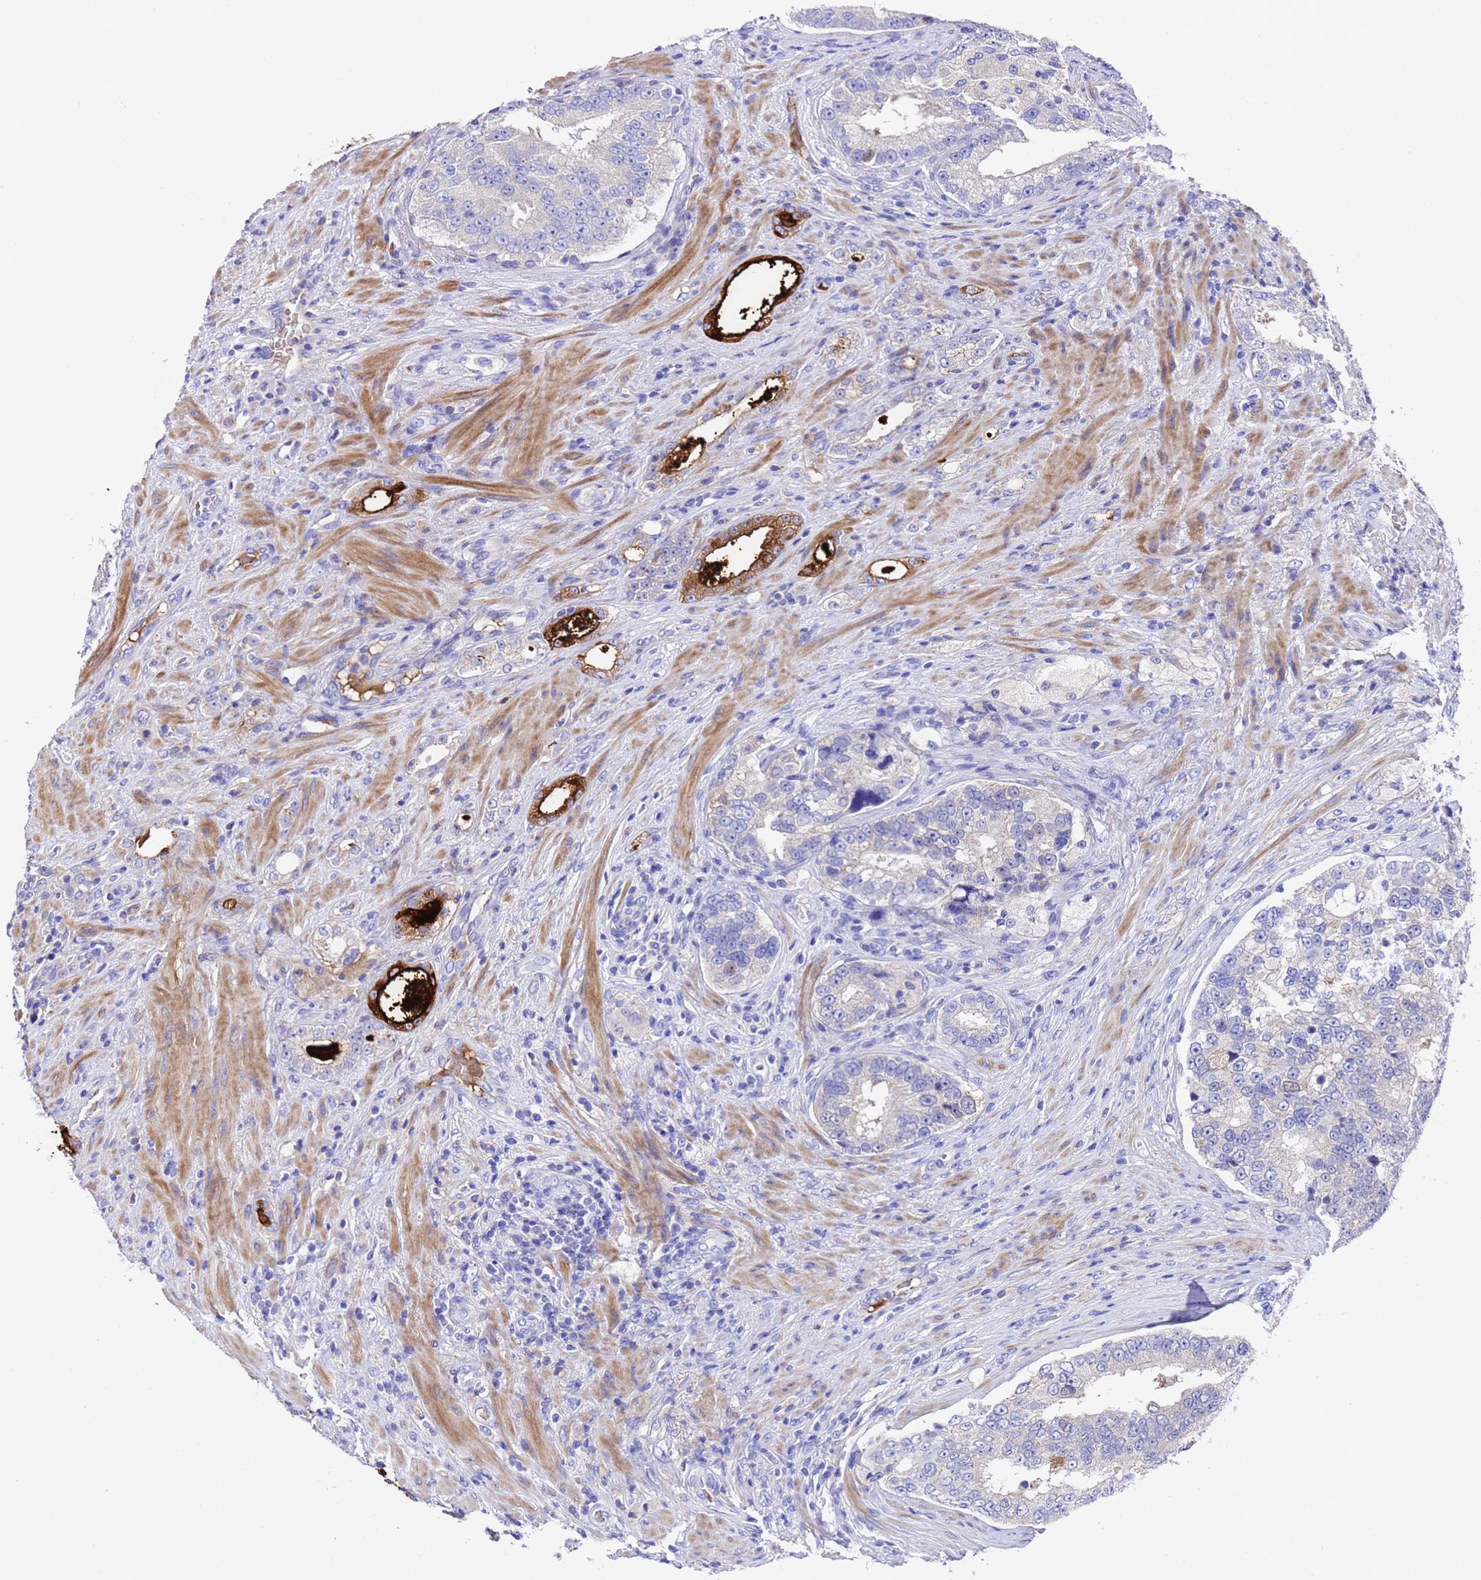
{"staining": {"intensity": "negative", "quantity": "none", "location": "none"}, "tissue": "prostate cancer", "cell_type": "Tumor cells", "image_type": "cancer", "snomed": [{"axis": "morphology", "description": "Adenocarcinoma, High grade"}, {"axis": "topography", "description": "Prostate"}], "caption": "High magnification brightfield microscopy of prostate cancer stained with DAB (brown) and counterstained with hematoxylin (blue): tumor cells show no significant positivity. (DAB immunohistochemistry (IHC), high magnification).", "gene": "ELP6", "patient": {"sex": "male", "age": 70}}